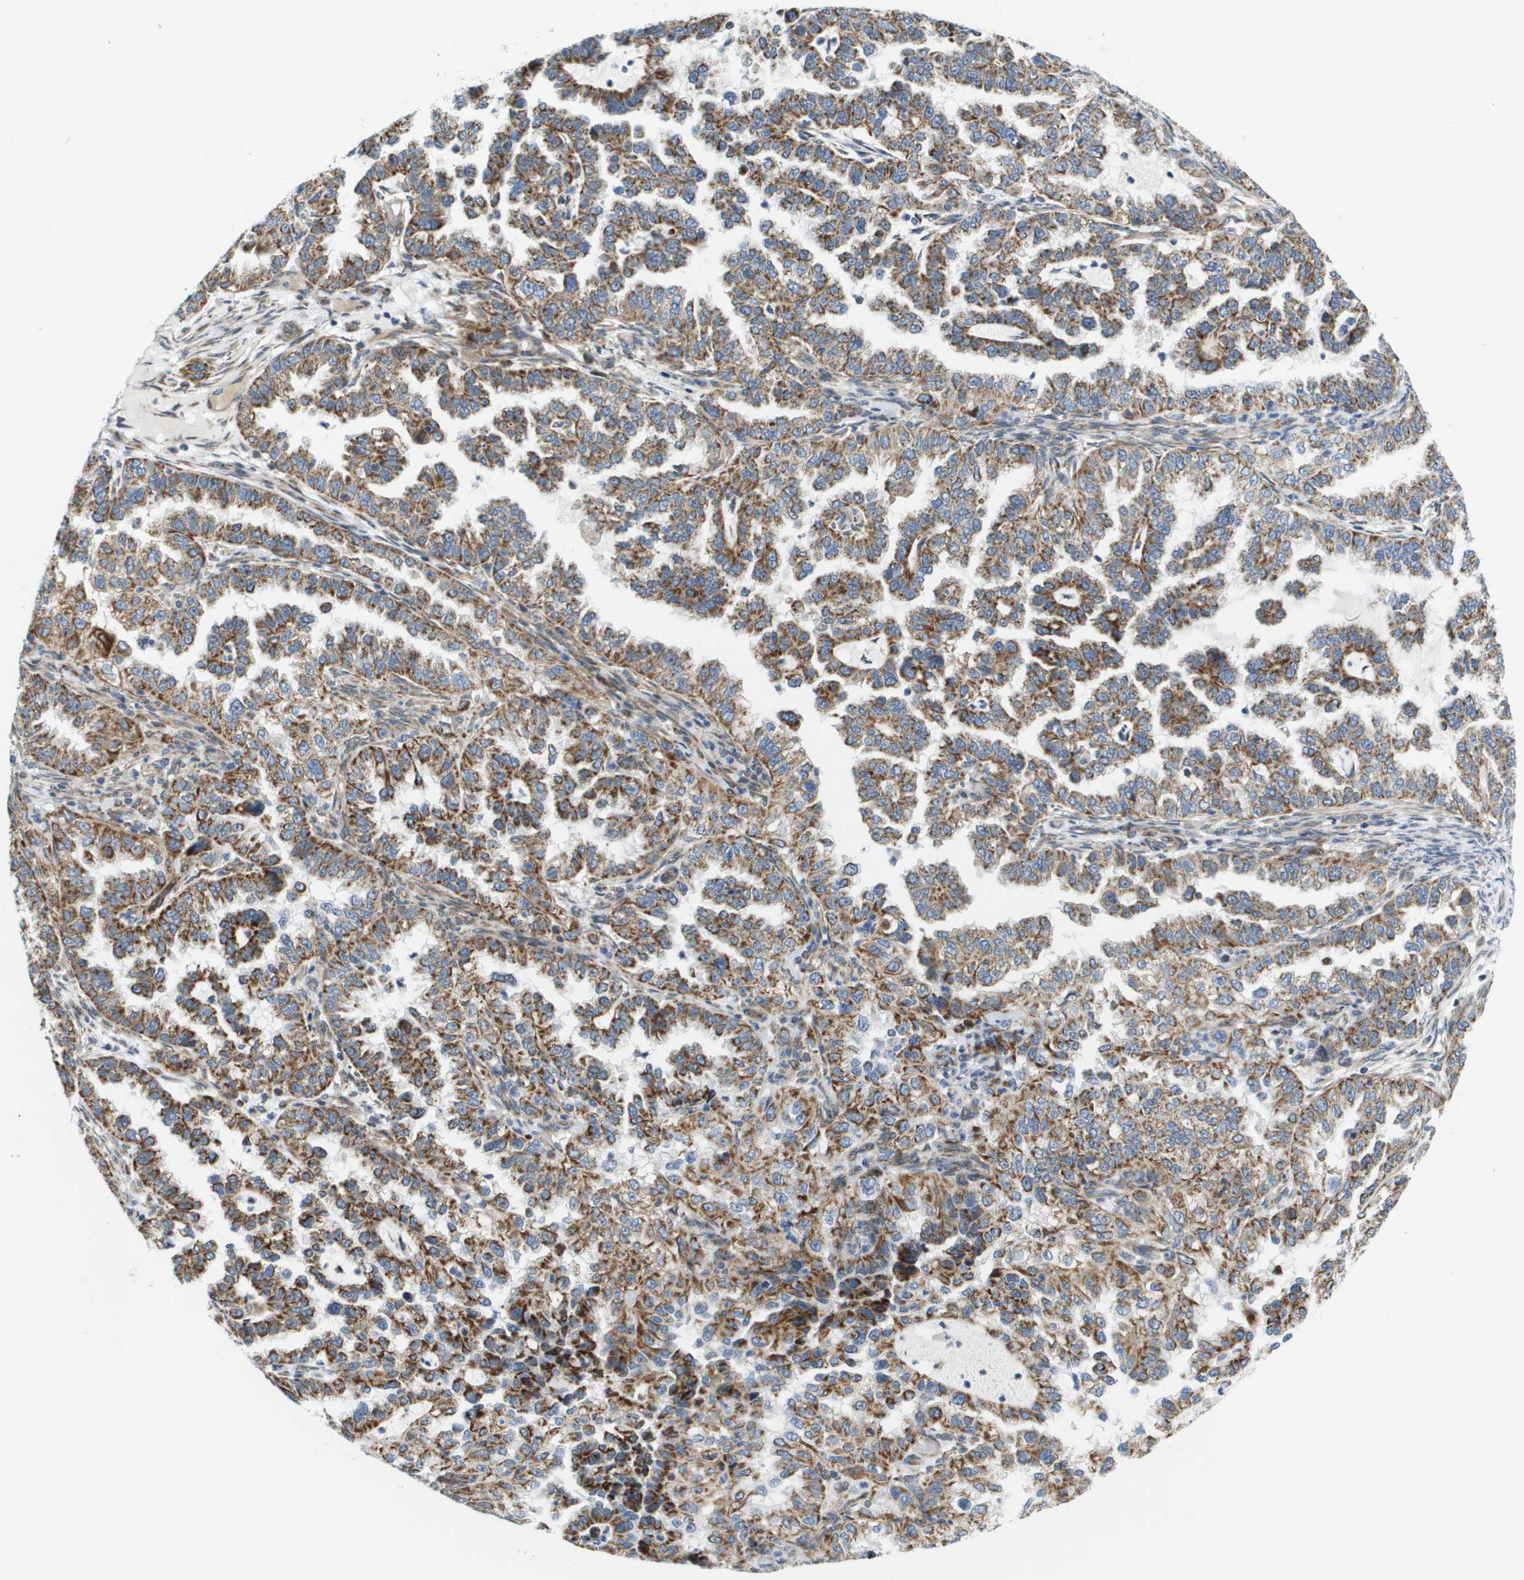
{"staining": {"intensity": "moderate", "quantity": ">75%", "location": "cytoplasmic/membranous"}, "tissue": "endometrial cancer", "cell_type": "Tumor cells", "image_type": "cancer", "snomed": [{"axis": "morphology", "description": "Adenocarcinoma, NOS"}, {"axis": "topography", "description": "Endometrium"}], "caption": "A brown stain highlights moderate cytoplasmic/membranous staining of a protein in human endometrial adenocarcinoma tumor cells.", "gene": "KRT23", "patient": {"sex": "female", "age": 85}}